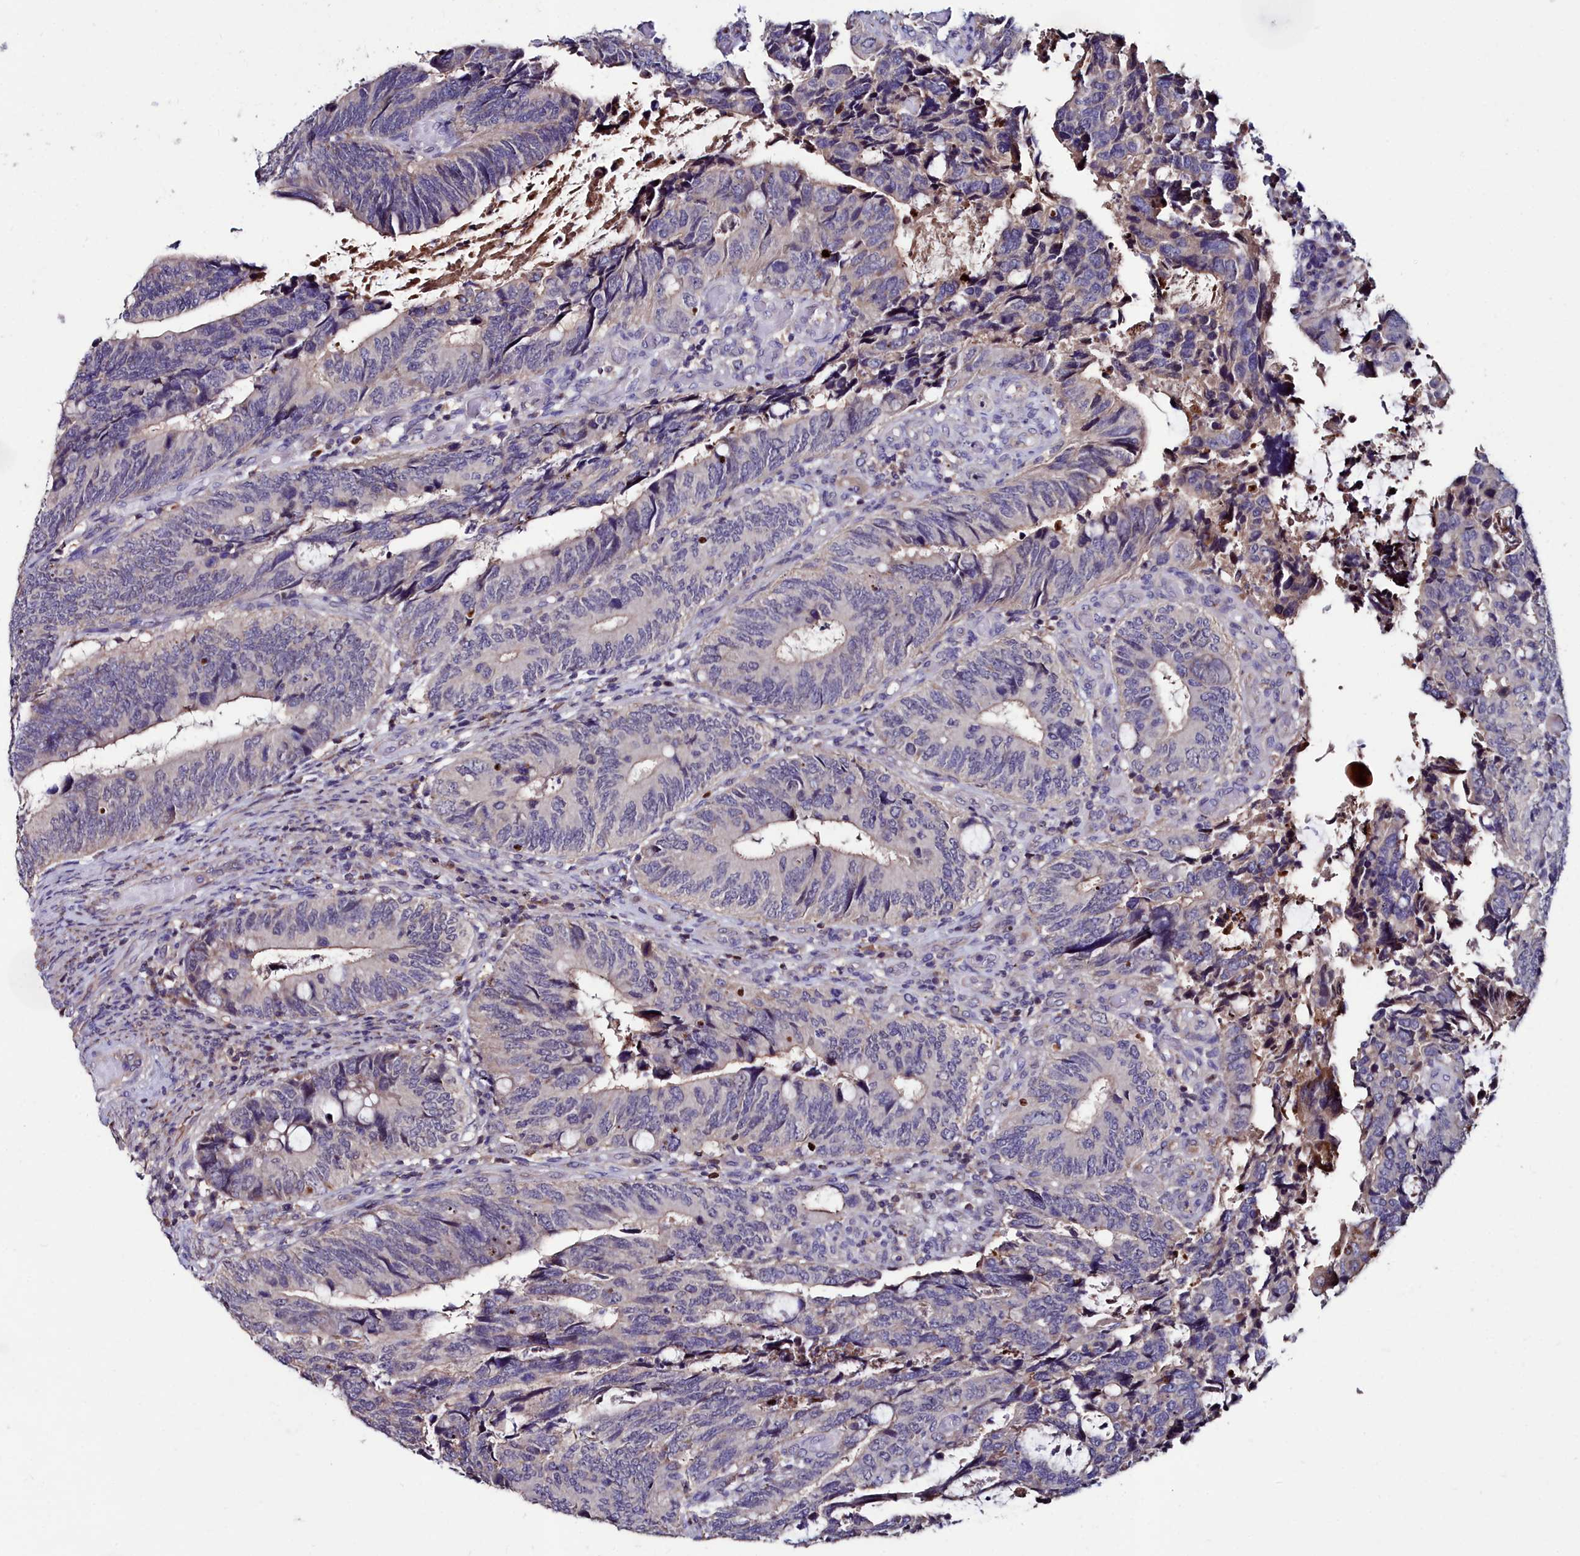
{"staining": {"intensity": "negative", "quantity": "none", "location": "none"}, "tissue": "colorectal cancer", "cell_type": "Tumor cells", "image_type": "cancer", "snomed": [{"axis": "morphology", "description": "Adenocarcinoma, NOS"}, {"axis": "topography", "description": "Colon"}], "caption": "Immunohistochemistry (IHC) of colorectal cancer reveals no positivity in tumor cells.", "gene": "AMBRA1", "patient": {"sex": "male", "age": 87}}